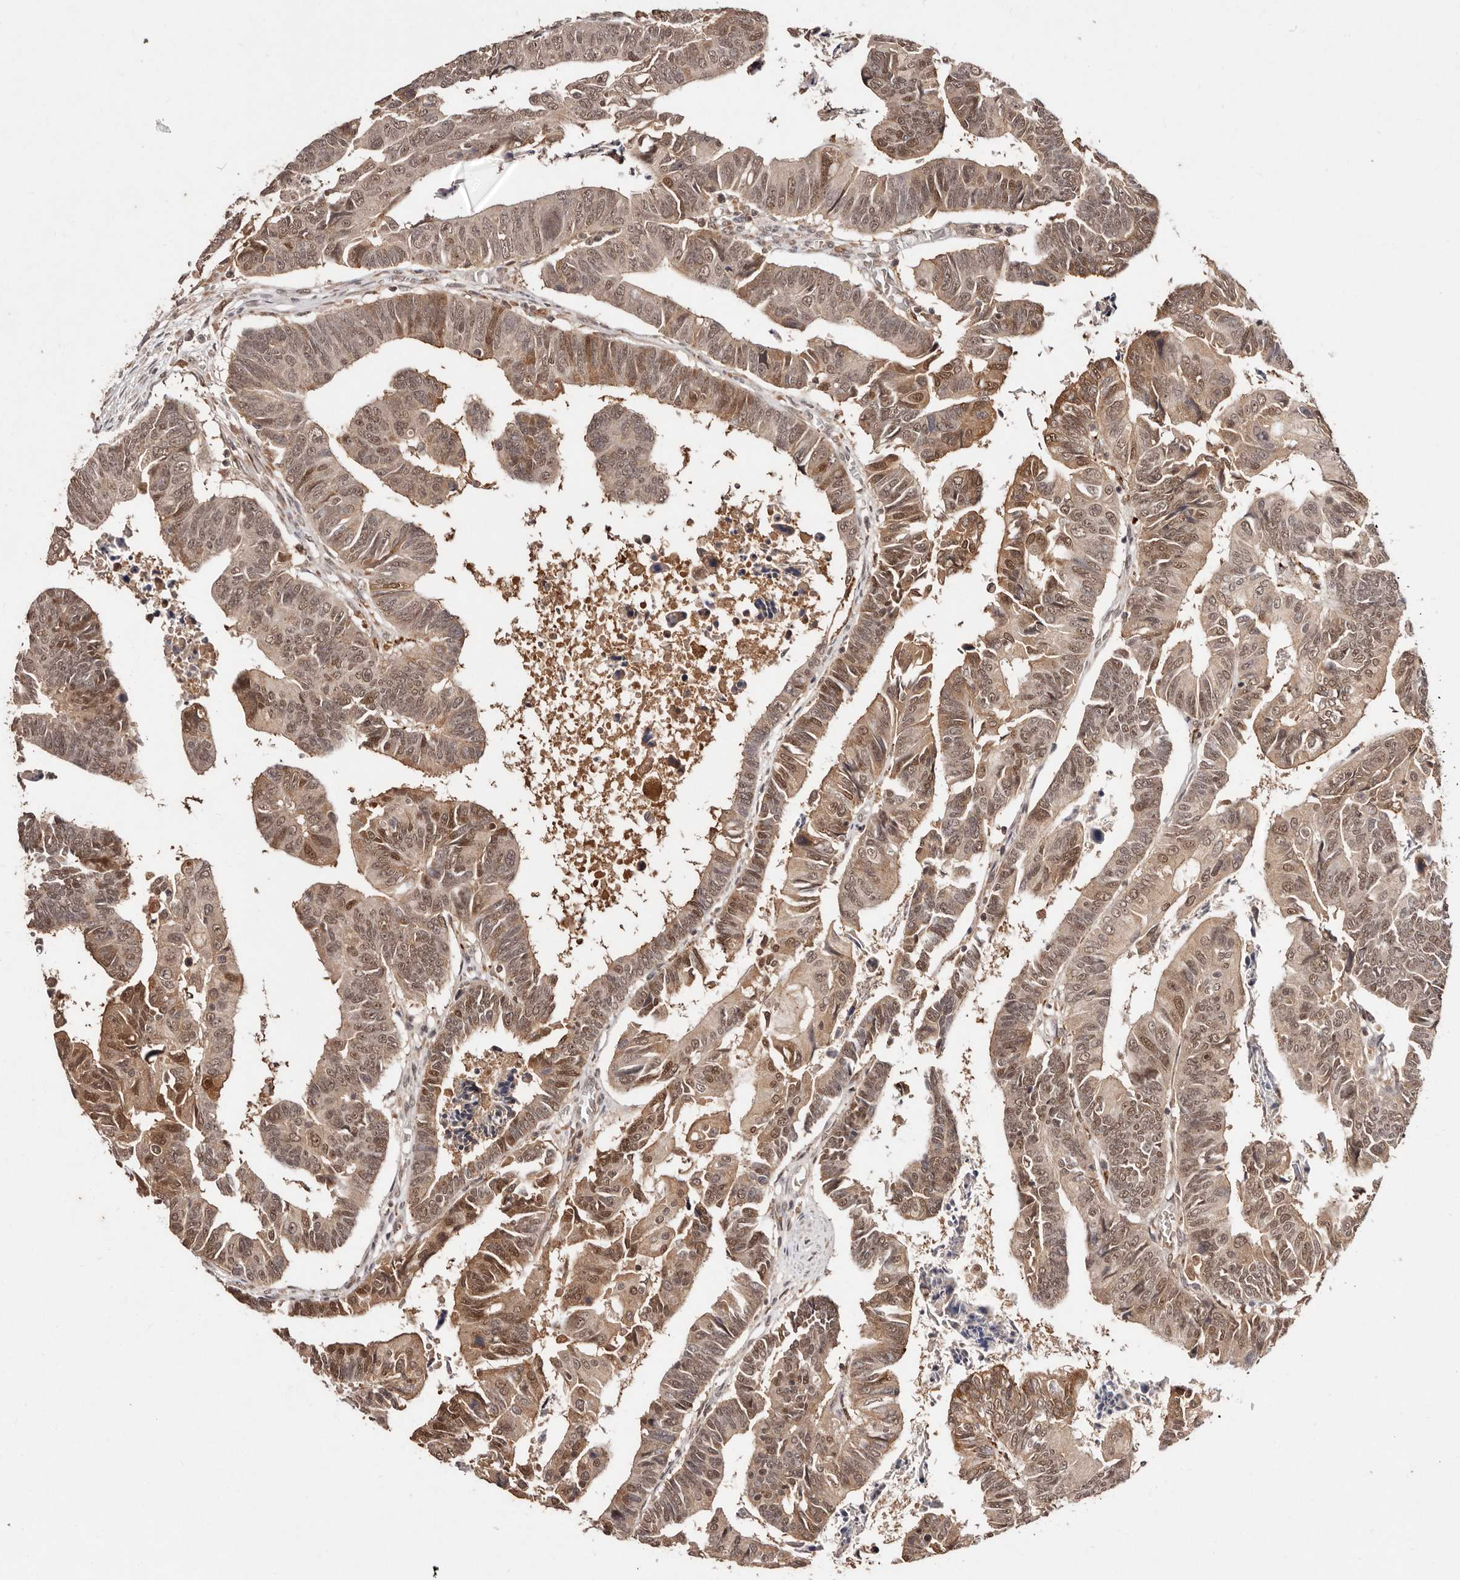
{"staining": {"intensity": "moderate", "quantity": ">75%", "location": "cytoplasmic/membranous,nuclear"}, "tissue": "colorectal cancer", "cell_type": "Tumor cells", "image_type": "cancer", "snomed": [{"axis": "morphology", "description": "Adenocarcinoma, NOS"}, {"axis": "topography", "description": "Rectum"}], "caption": "Immunohistochemistry of human adenocarcinoma (colorectal) reveals medium levels of moderate cytoplasmic/membranous and nuclear staining in approximately >75% of tumor cells.", "gene": "BICRAL", "patient": {"sex": "female", "age": 65}}